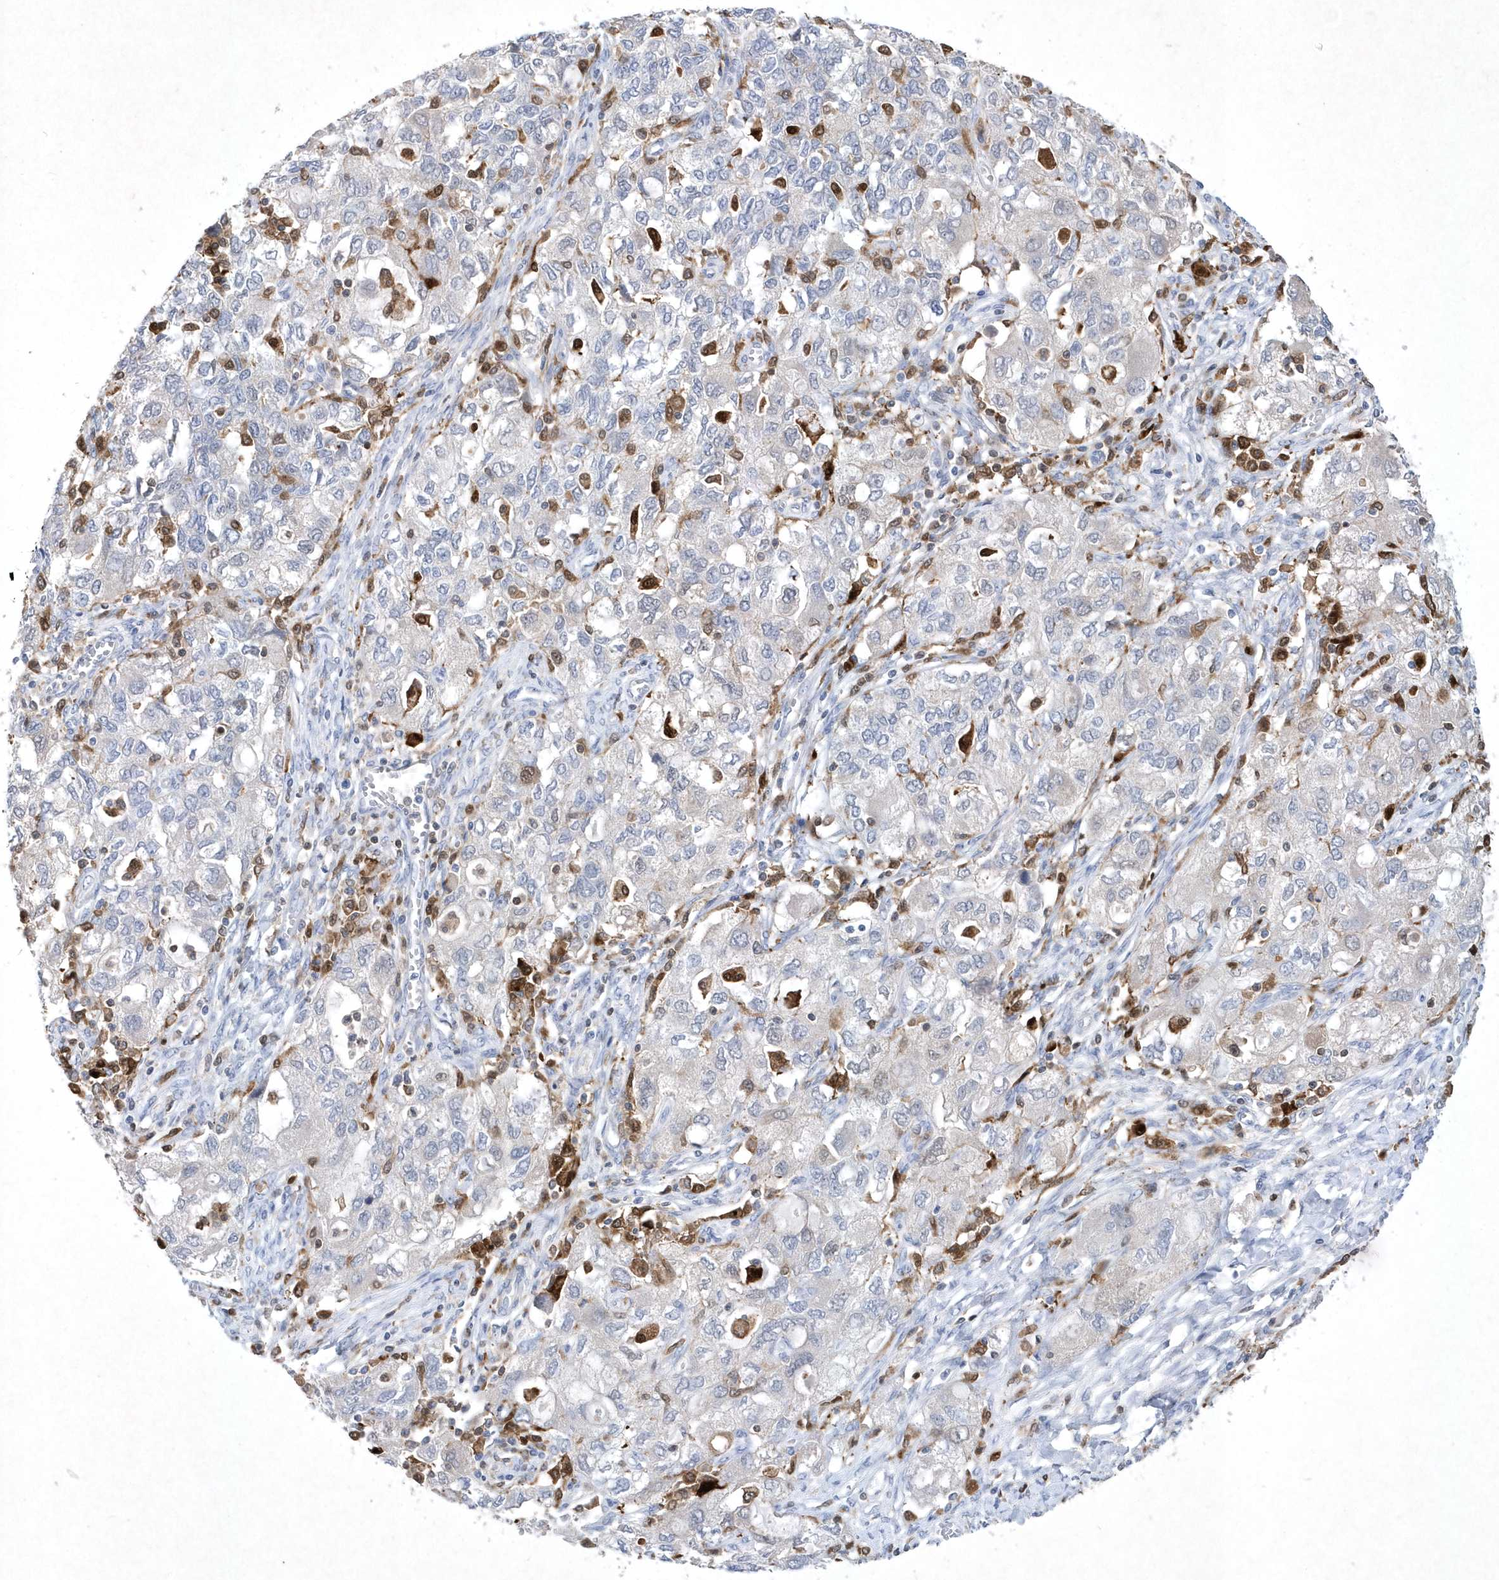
{"staining": {"intensity": "negative", "quantity": "none", "location": "none"}, "tissue": "ovarian cancer", "cell_type": "Tumor cells", "image_type": "cancer", "snomed": [{"axis": "morphology", "description": "Carcinoma, NOS"}, {"axis": "morphology", "description": "Cystadenocarcinoma, serous, NOS"}, {"axis": "topography", "description": "Ovary"}], "caption": "Immunohistochemical staining of human ovarian cancer (carcinoma) shows no significant positivity in tumor cells.", "gene": "BHLHA15", "patient": {"sex": "female", "age": 69}}